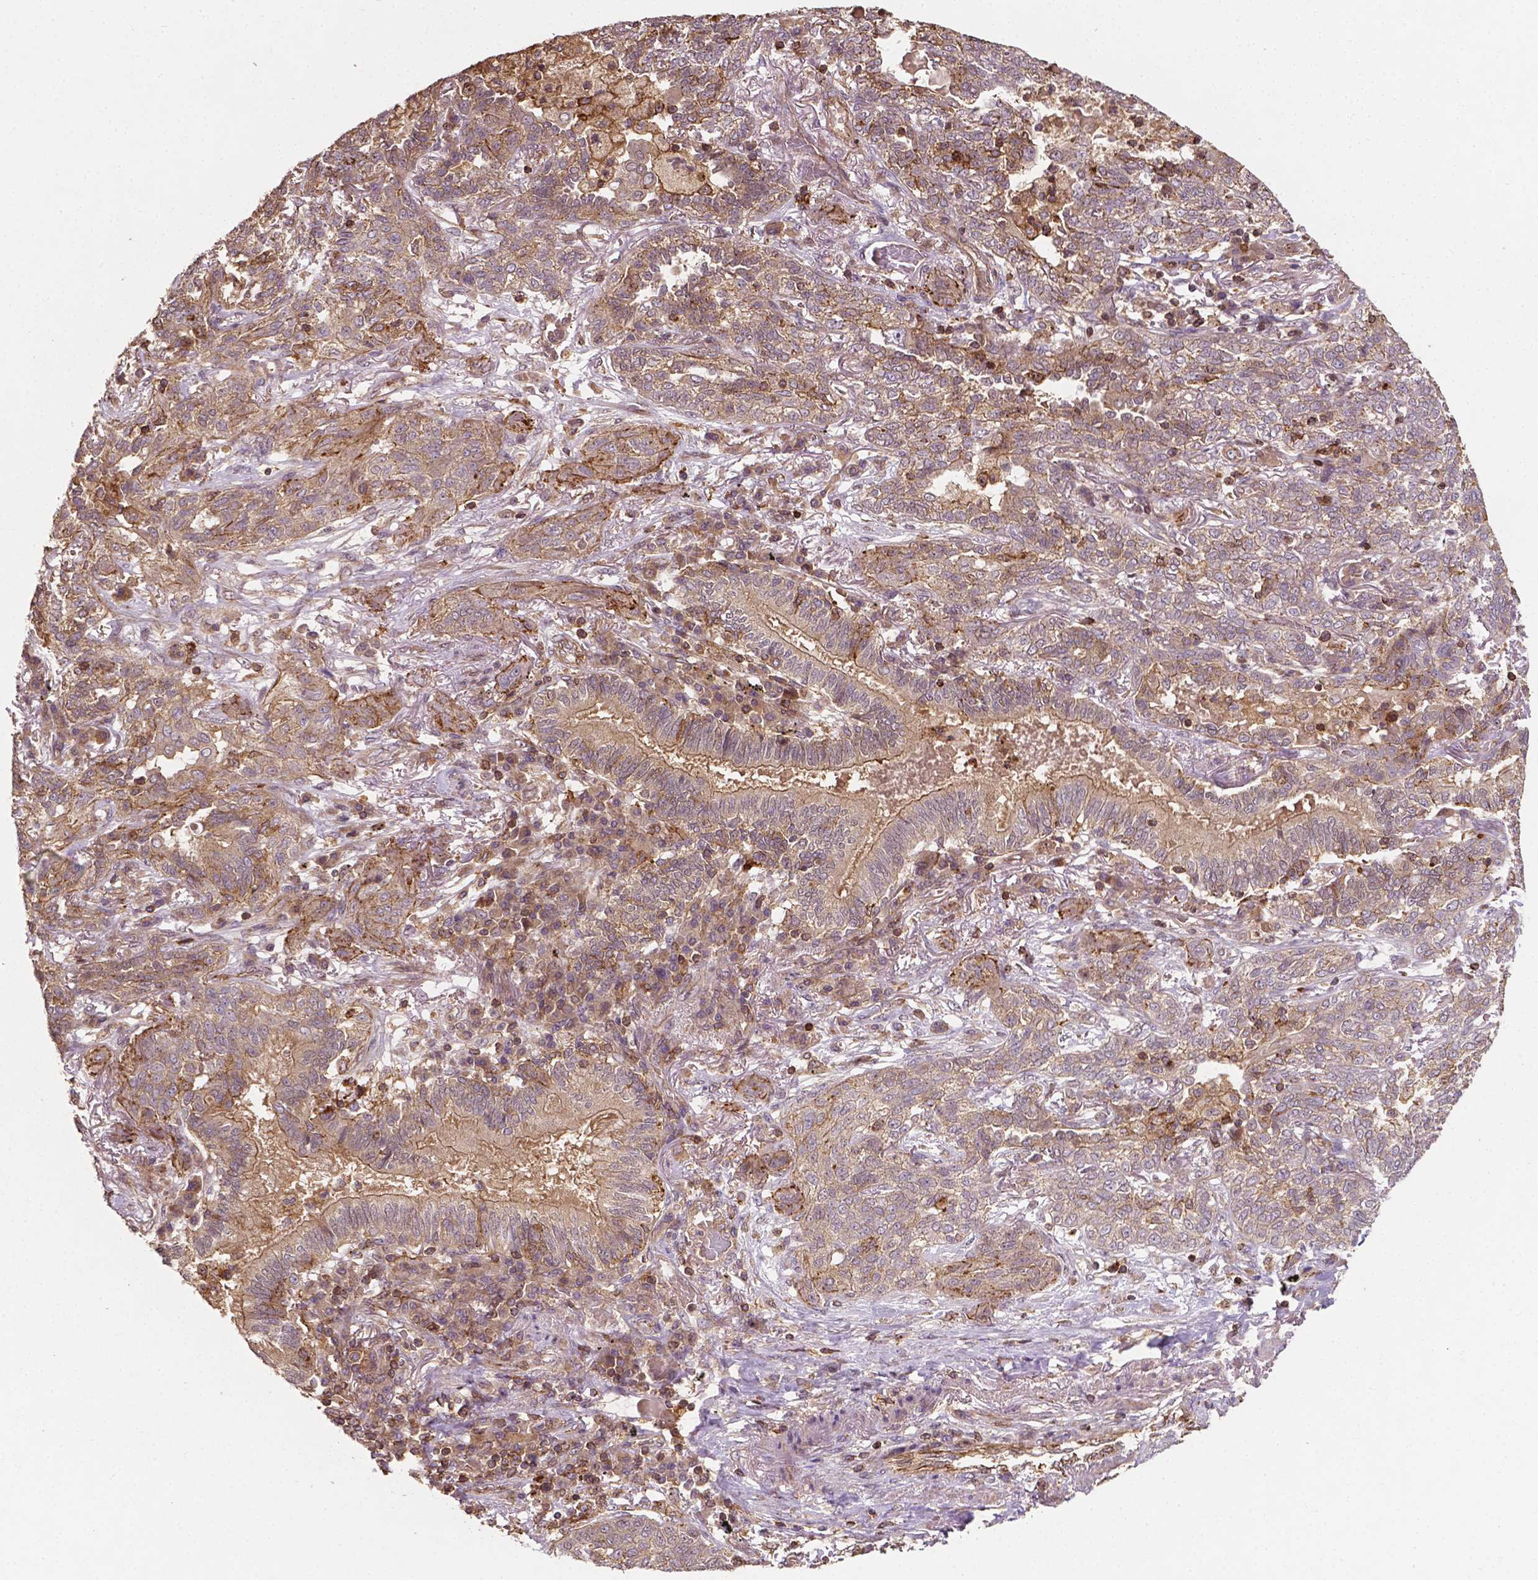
{"staining": {"intensity": "weak", "quantity": ">75%", "location": "cytoplasmic/membranous"}, "tissue": "lung cancer", "cell_type": "Tumor cells", "image_type": "cancer", "snomed": [{"axis": "morphology", "description": "Squamous cell carcinoma, NOS"}, {"axis": "topography", "description": "Lung"}], "caption": "High-magnification brightfield microscopy of lung squamous cell carcinoma stained with DAB (3,3'-diaminobenzidine) (brown) and counterstained with hematoxylin (blue). tumor cells exhibit weak cytoplasmic/membranous staining is appreciated in approximately>75% of cells. (brown staining indicates protein expression, while blue staining denotes nuclei).", "gene": "ZMYND19", "patient": {"sex": "female", "age": 70}}